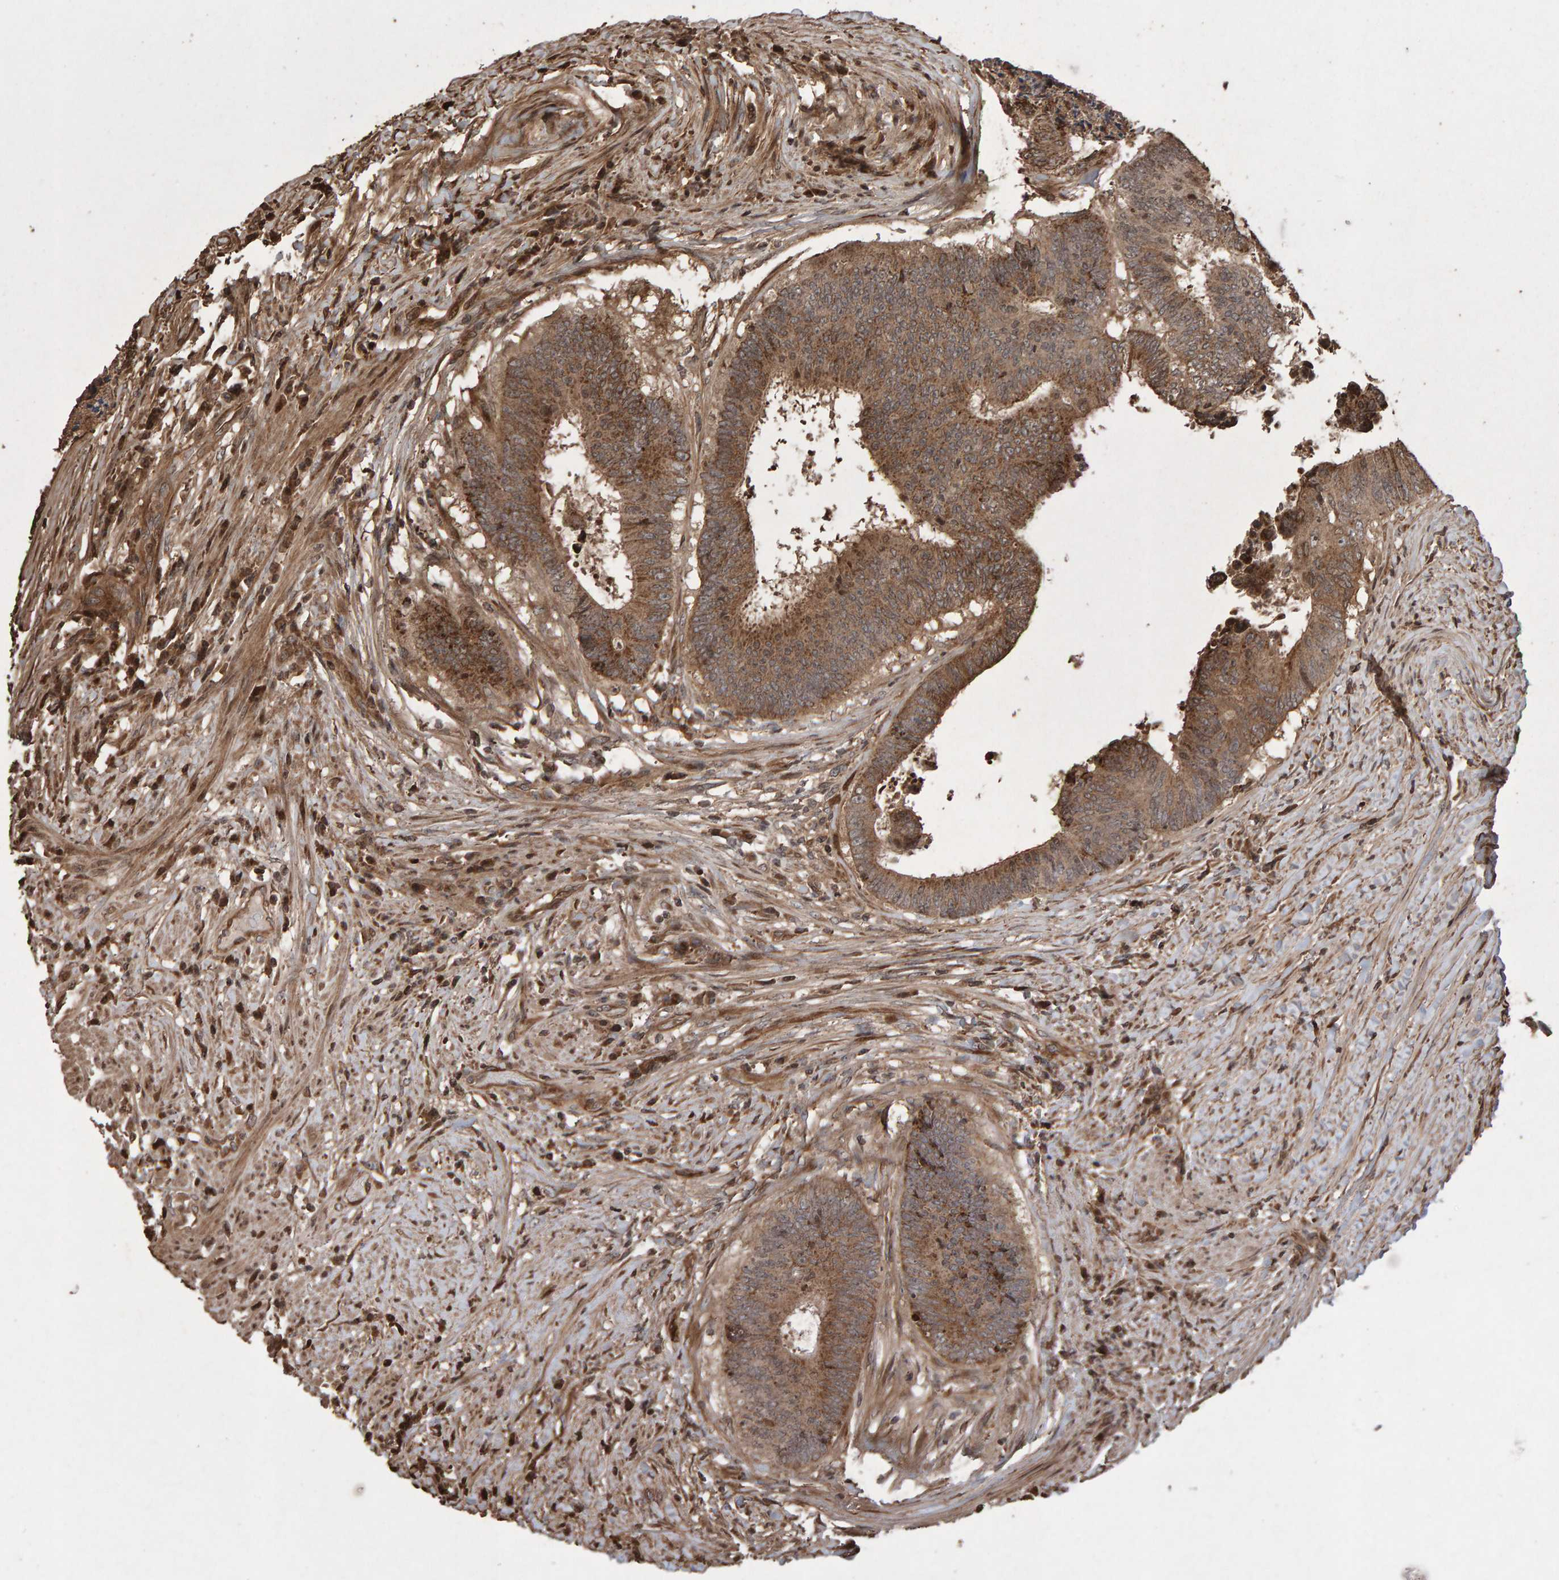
{"staining": {"intensity": "moderate", "quantity": ">75%", "location": "cytoplasmic/membranous"}, "tissue": "colorectal cancer", "cell_type": "Tumor cells", "image_type": "cancer", "snomed": [{"axis": "morphology", "description": "Adenocarcinoma, NOS"}, {"axis": "topography", "description": "Rectum"}], "caption": "Protein staining of colorectal adenocarcinoma tissue shows moderate cytoplasmic/membranous positivity in about >75% of tumor cells. (DAB (3,3'-diaminobenzidine) = brown stain, brightfield microscopy at high magnification).", "gene": "OSBP2", "patient": {"sex": "male", "age": 72}}